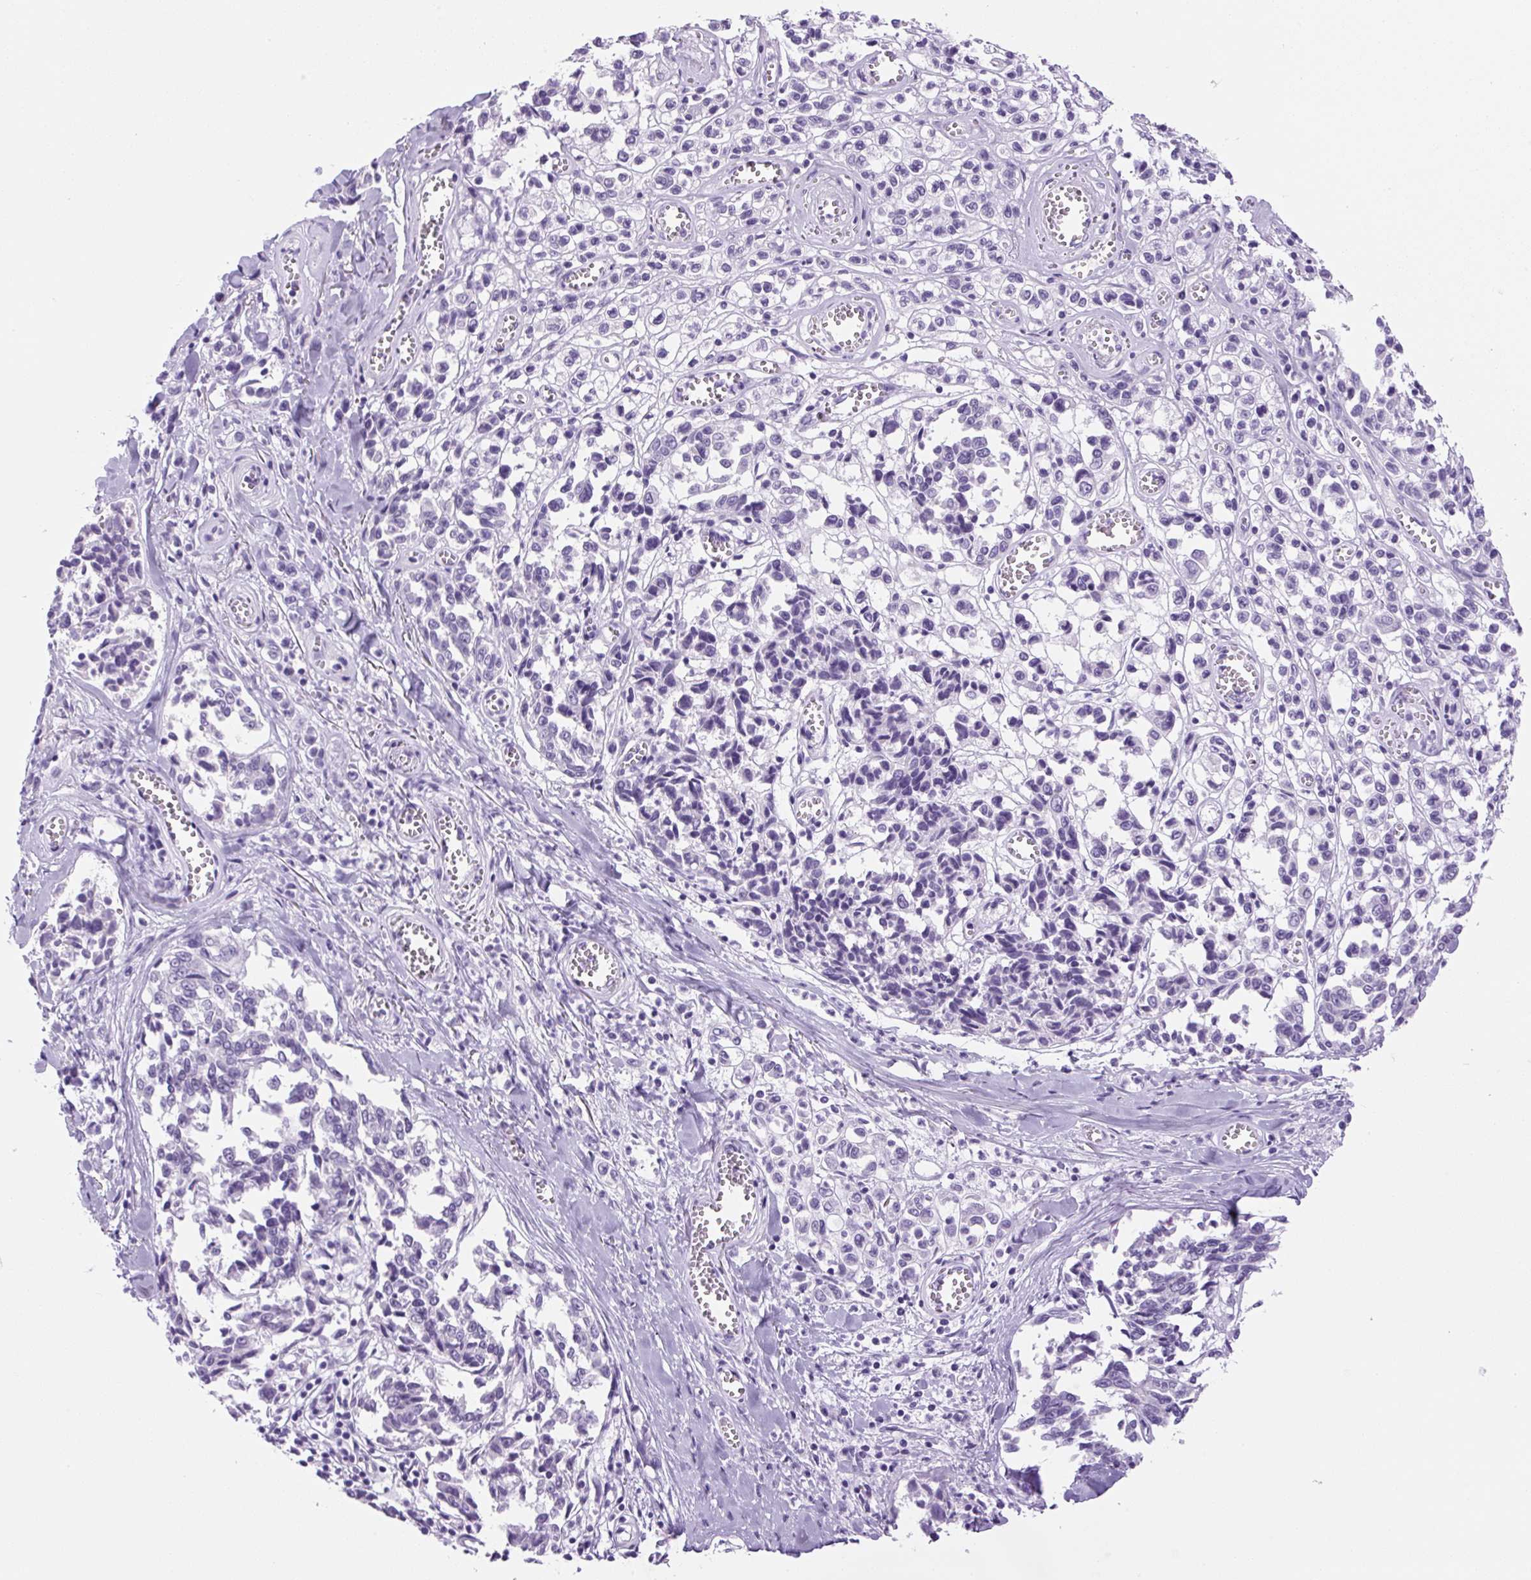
{"staining": {"intensity": "negative", "quantity": "none", "location": "none"}, "tissue": "melanoma", "cell_type": "Tumor cells", "image_type": "cancer", "snomed": [{"axis": "morphology", "description": "Malignant melanoma, NOS"}, {"axis": "topography", "description": "Skin"}], "caption": "Tumor cells are negative for brown protein staining in melanoma.", "gene": "PRRT1", "patient": {"sex": "female", "age": 64}}